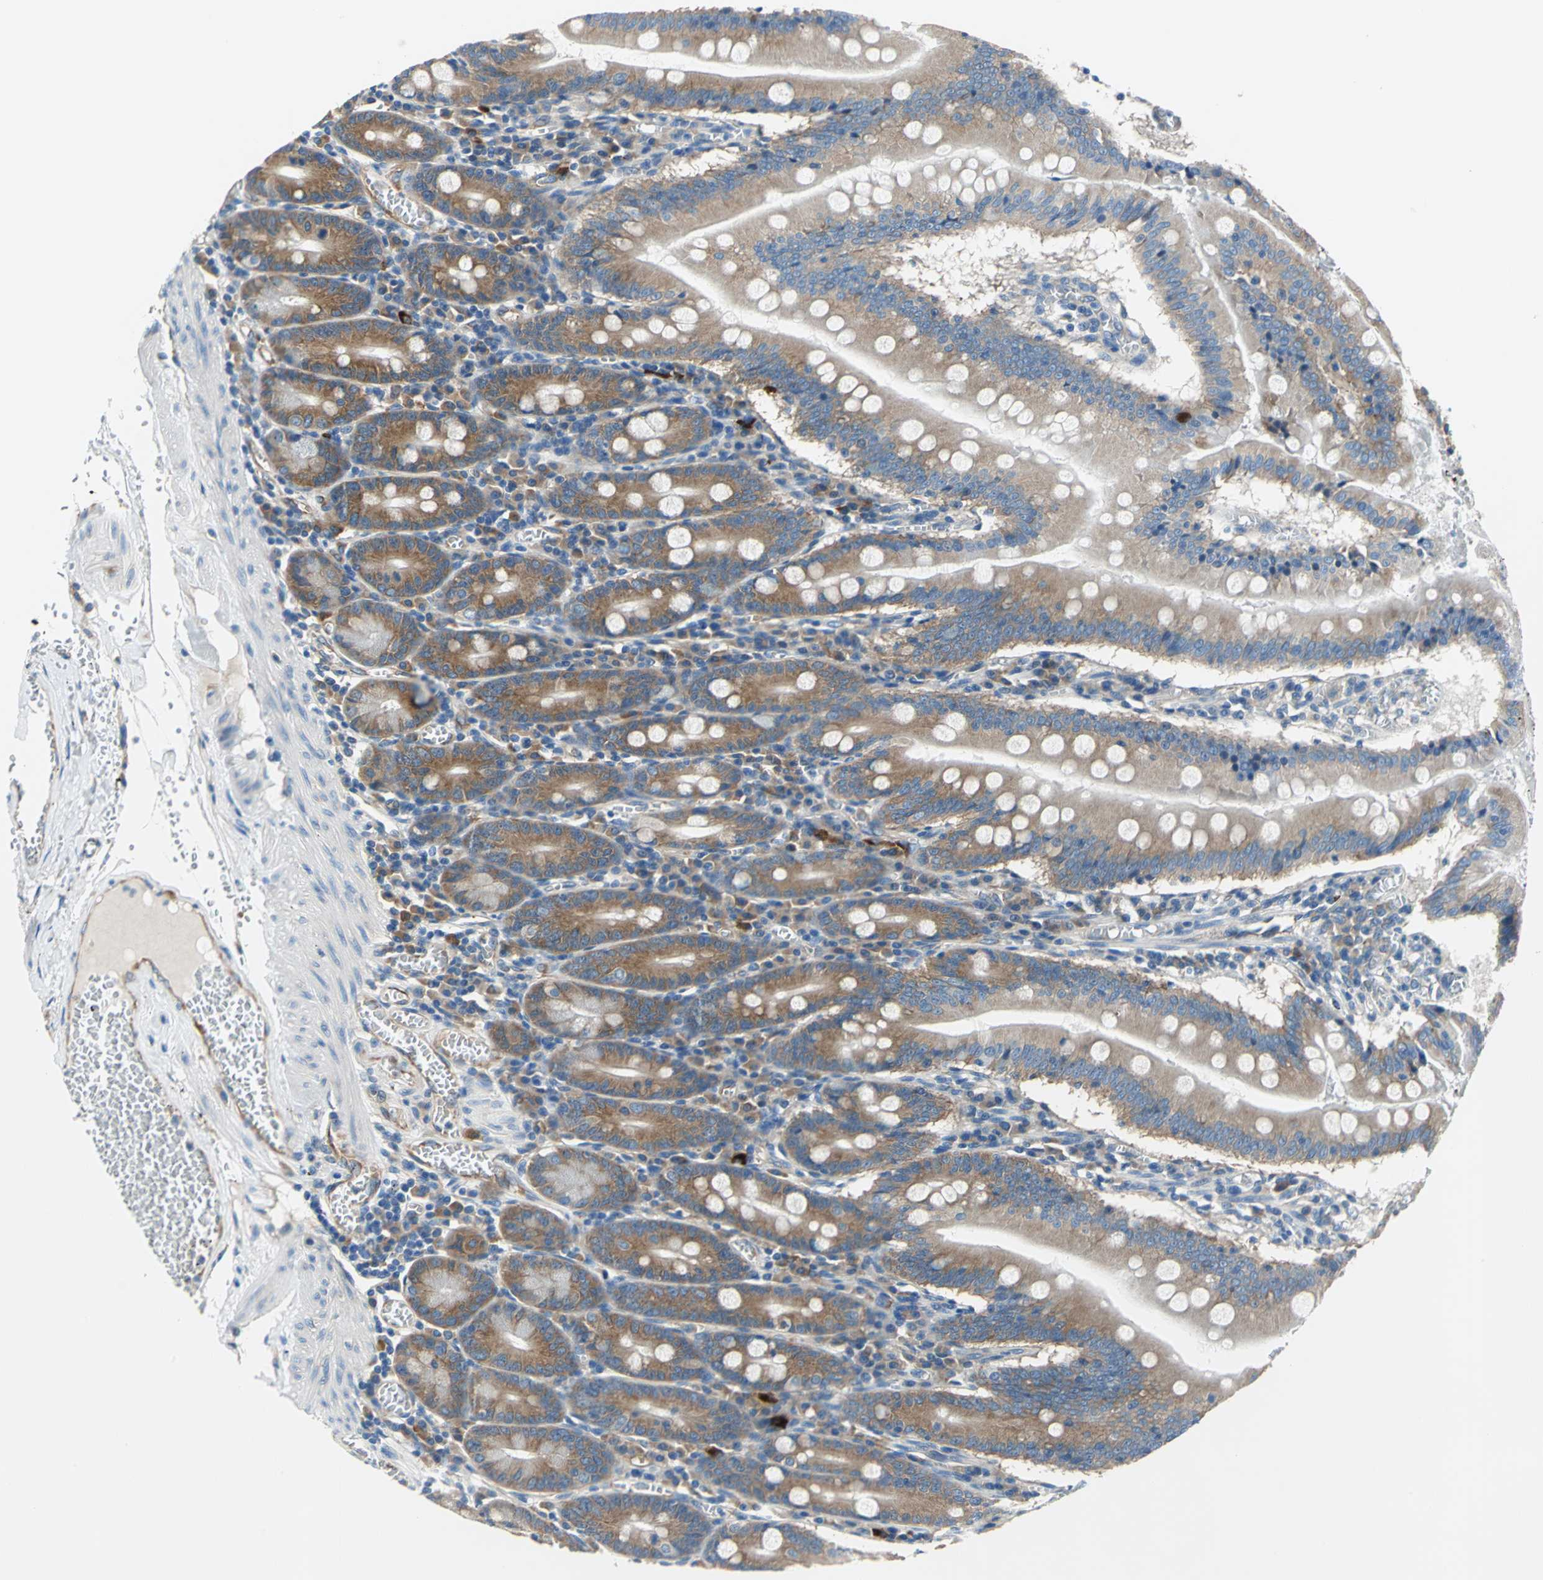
{"staining": {"intensity": "strong", "quantity": ">75%", "location": "cytoplasmic/membranous"}, "tissue": "small intestine", "cell_type": "Glandular cells", "image_type": "normal", "snomed": [{"axis": "morphology", "description": "Normal tissue, NOS"}, {"axis": "topography", "description": "Small intestine"}], "caption": "This histopathology image demonstrates IHC staining of benign human small intestine, with high strong cytoplasmic/membranous expression in about >75% of glandular cells.", "gene": "TRIM25", "patient": {"sex": "male", "age": 71}}